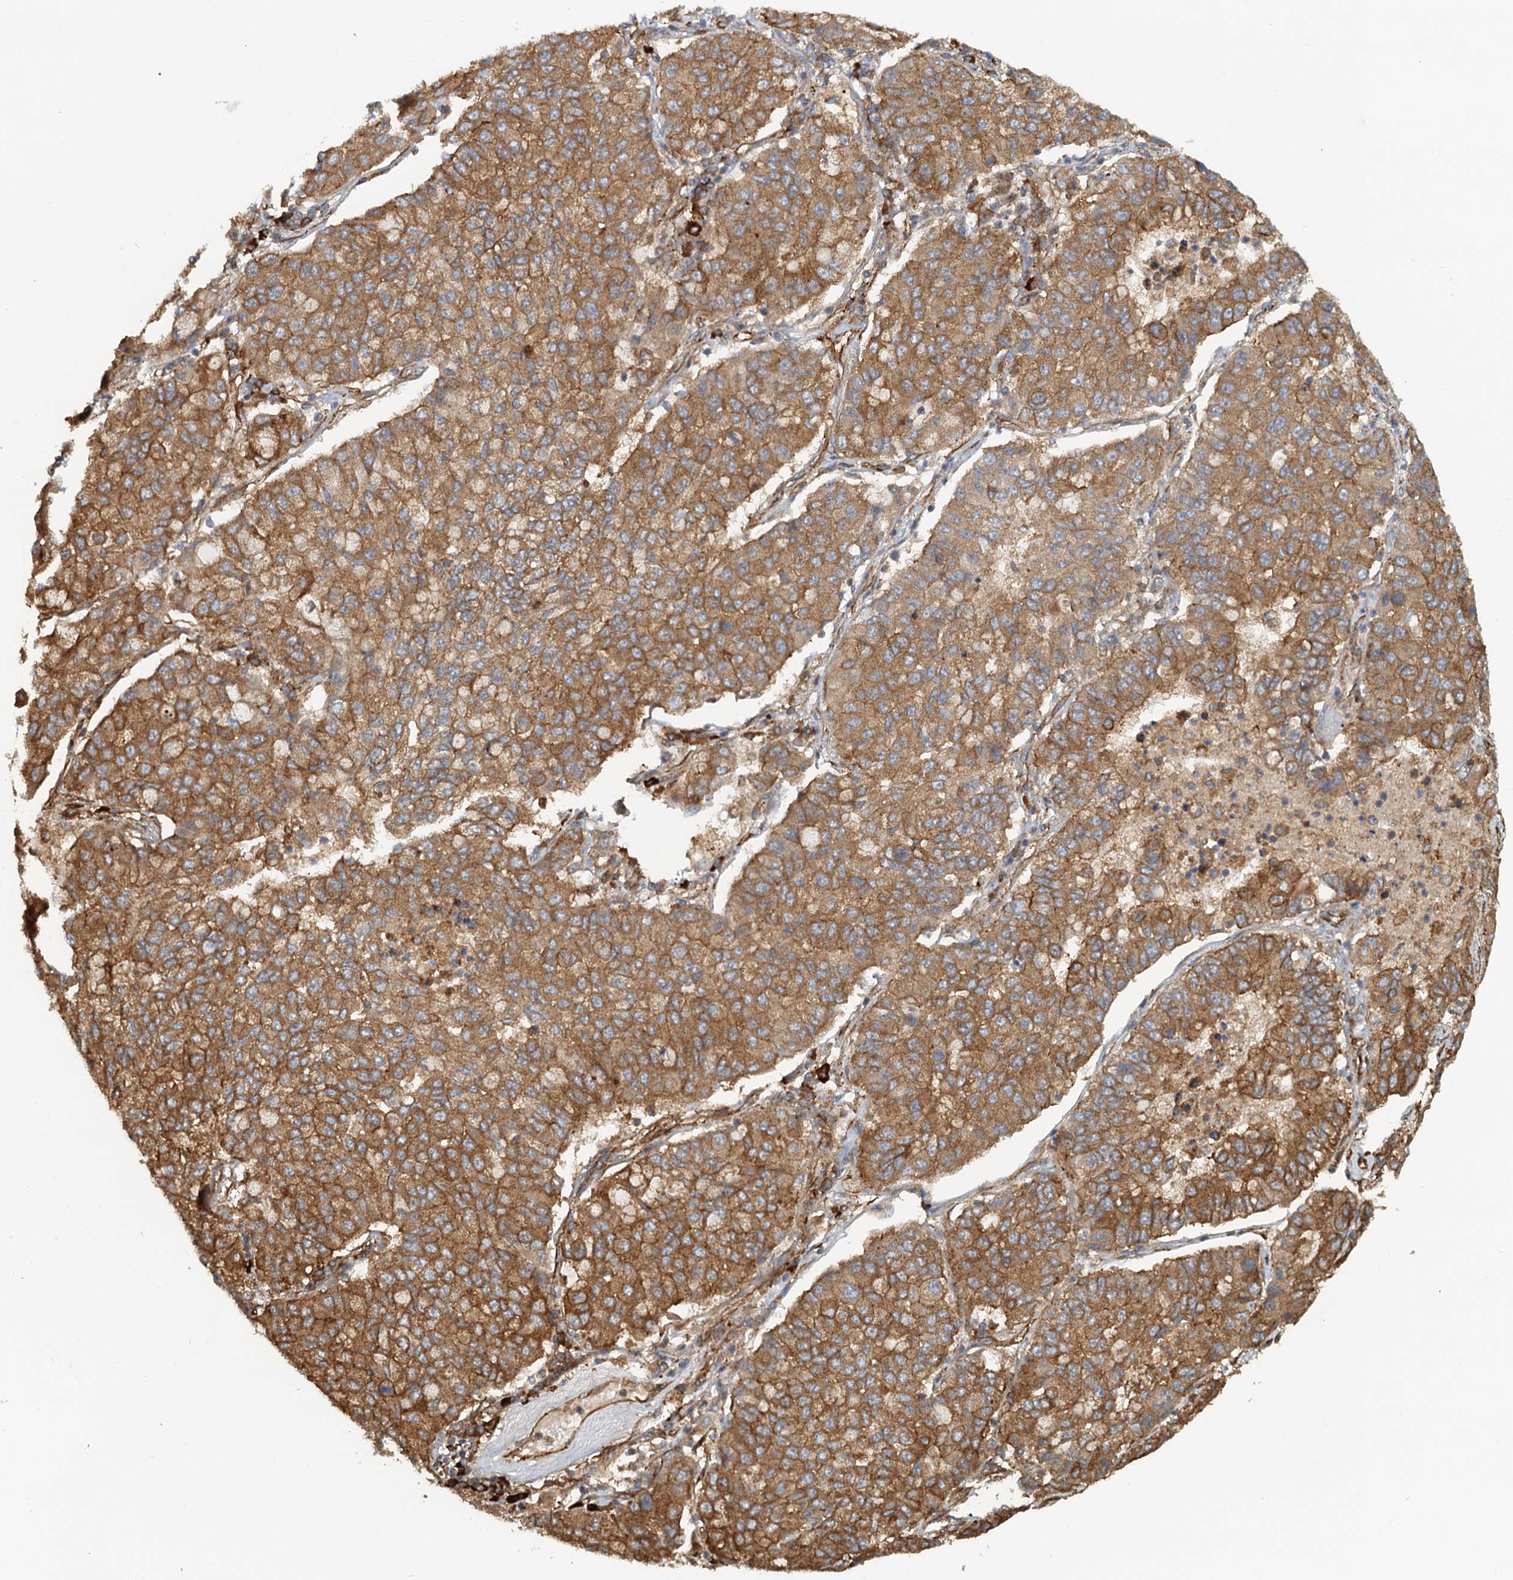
{"staining": {"intensity": "moderate", "quantity": ">75%", "location": "cytoplasmic/membranous"}, "tissue": "lung cancer", "cell_type": "Tumor cells", "image_type": "cancer", "snomed": [{"axis": "morphology", "description": "Squamous cell carcinoma, NOS"}, {"axis": "topography", "description": "Lung"}], "caption": "Immunohistochemistry (IHC) image of lung cancer (squamous cell carcinoma) stained for a protein (brown), which reveals medium levels of moderate cytoplasmic/membranous staining in about >75% of tumor cells.", "gene": "NIPAL3", "patient": {"sex": "male", "age": 74}}